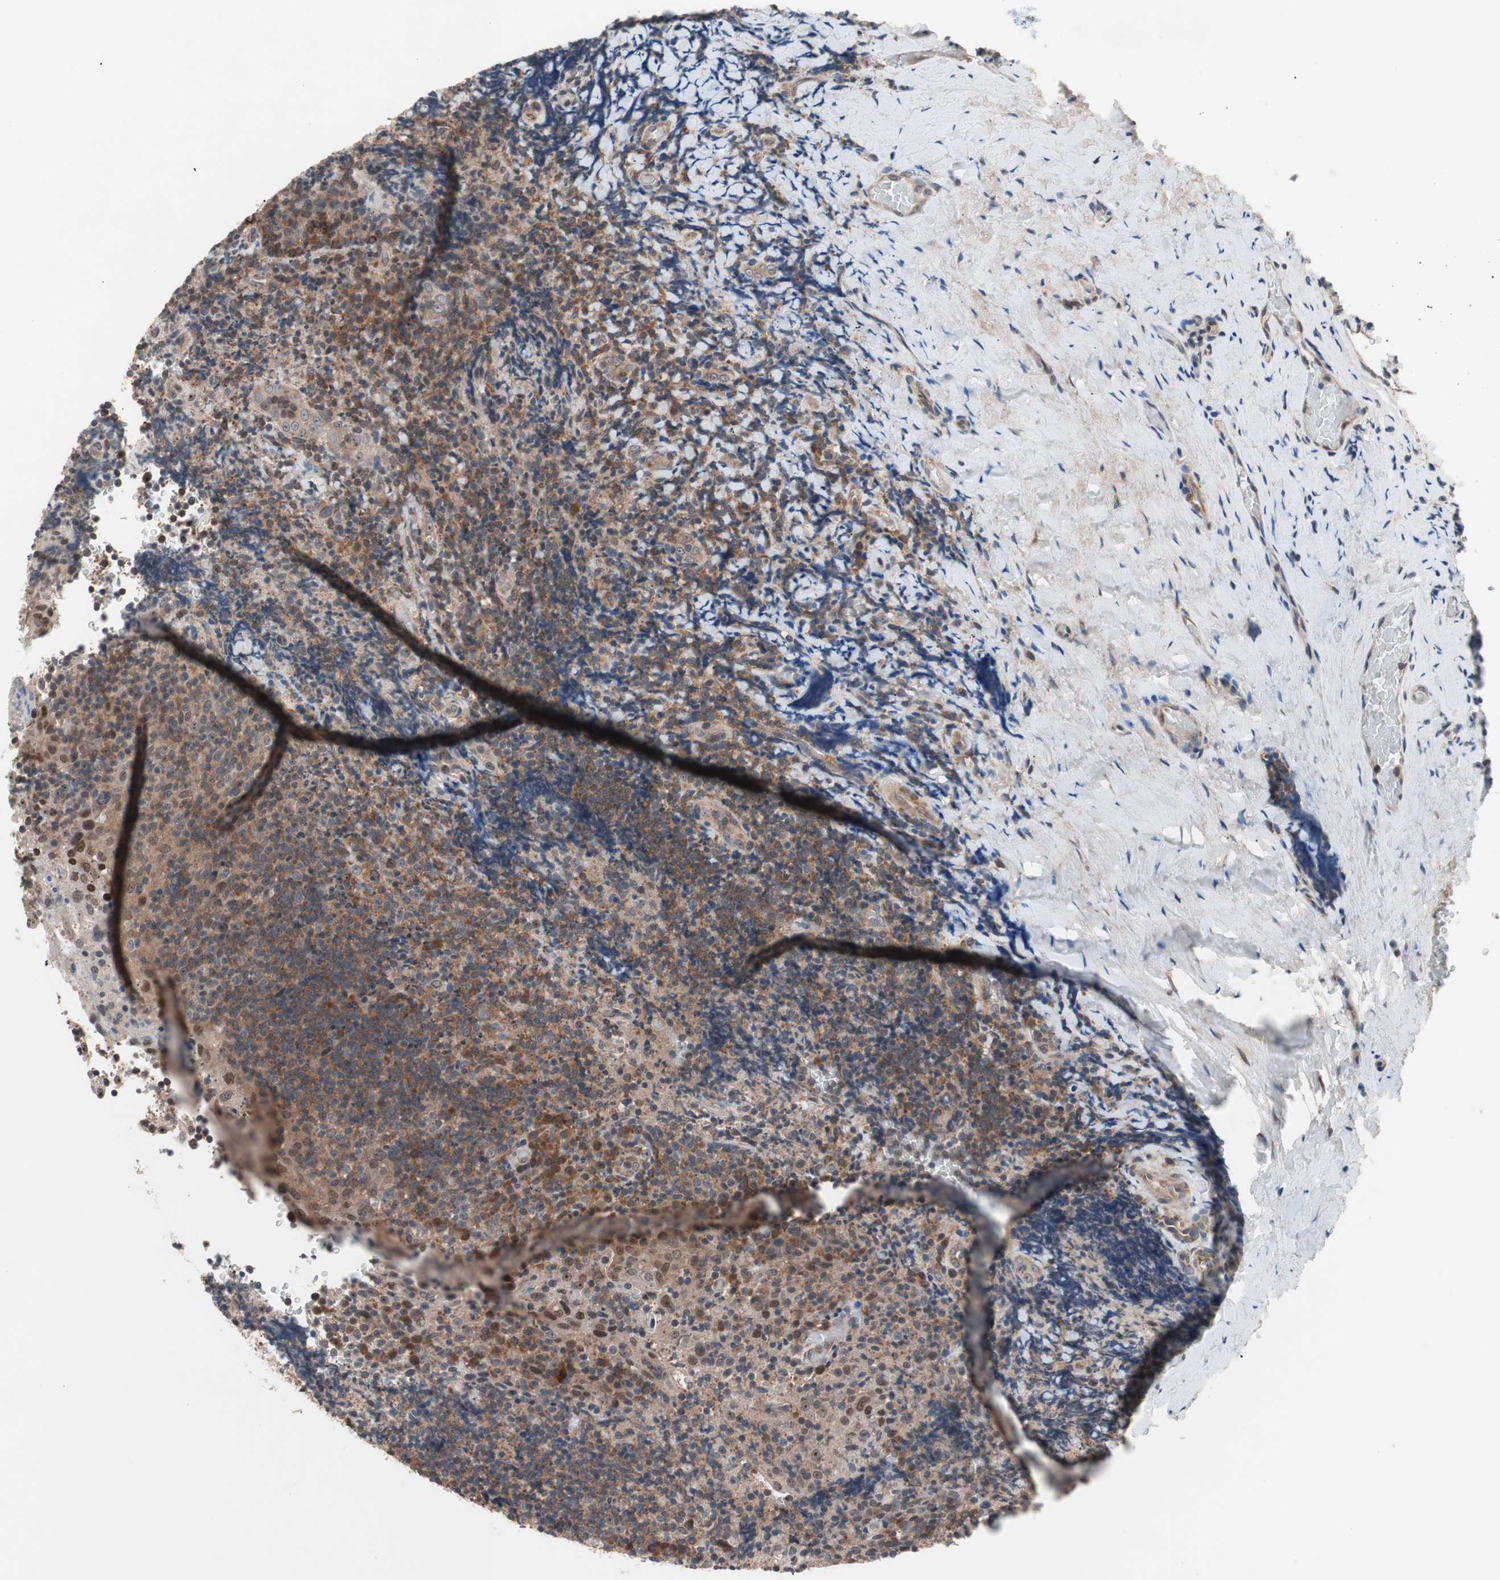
{"staining": {"intensity": "weak", "quantity": "25%-75%", "location": "cytoplasmic/membranous,nuclear"}, "tissue": "lymphoma", "cell_type": "Tumor cells", "image_type": "cancer", "snomed": [{"axis": "morphology", "description": "Malignant lymphoma, non-Hodgkin's type, High grade"}, {"axis": "topography", "description": "Tonsil"}], "caption": "This micrograph displays immunohistochemistry staining of malignant lymphoma, non-Hodgkin's type (high-grade), with low weak cytoplasmic/membranous and nuclear staining in approximately 25%-75% of tumor cells.", "gene": "IRS1", "patient": {"sex": "female", "age": 36}}